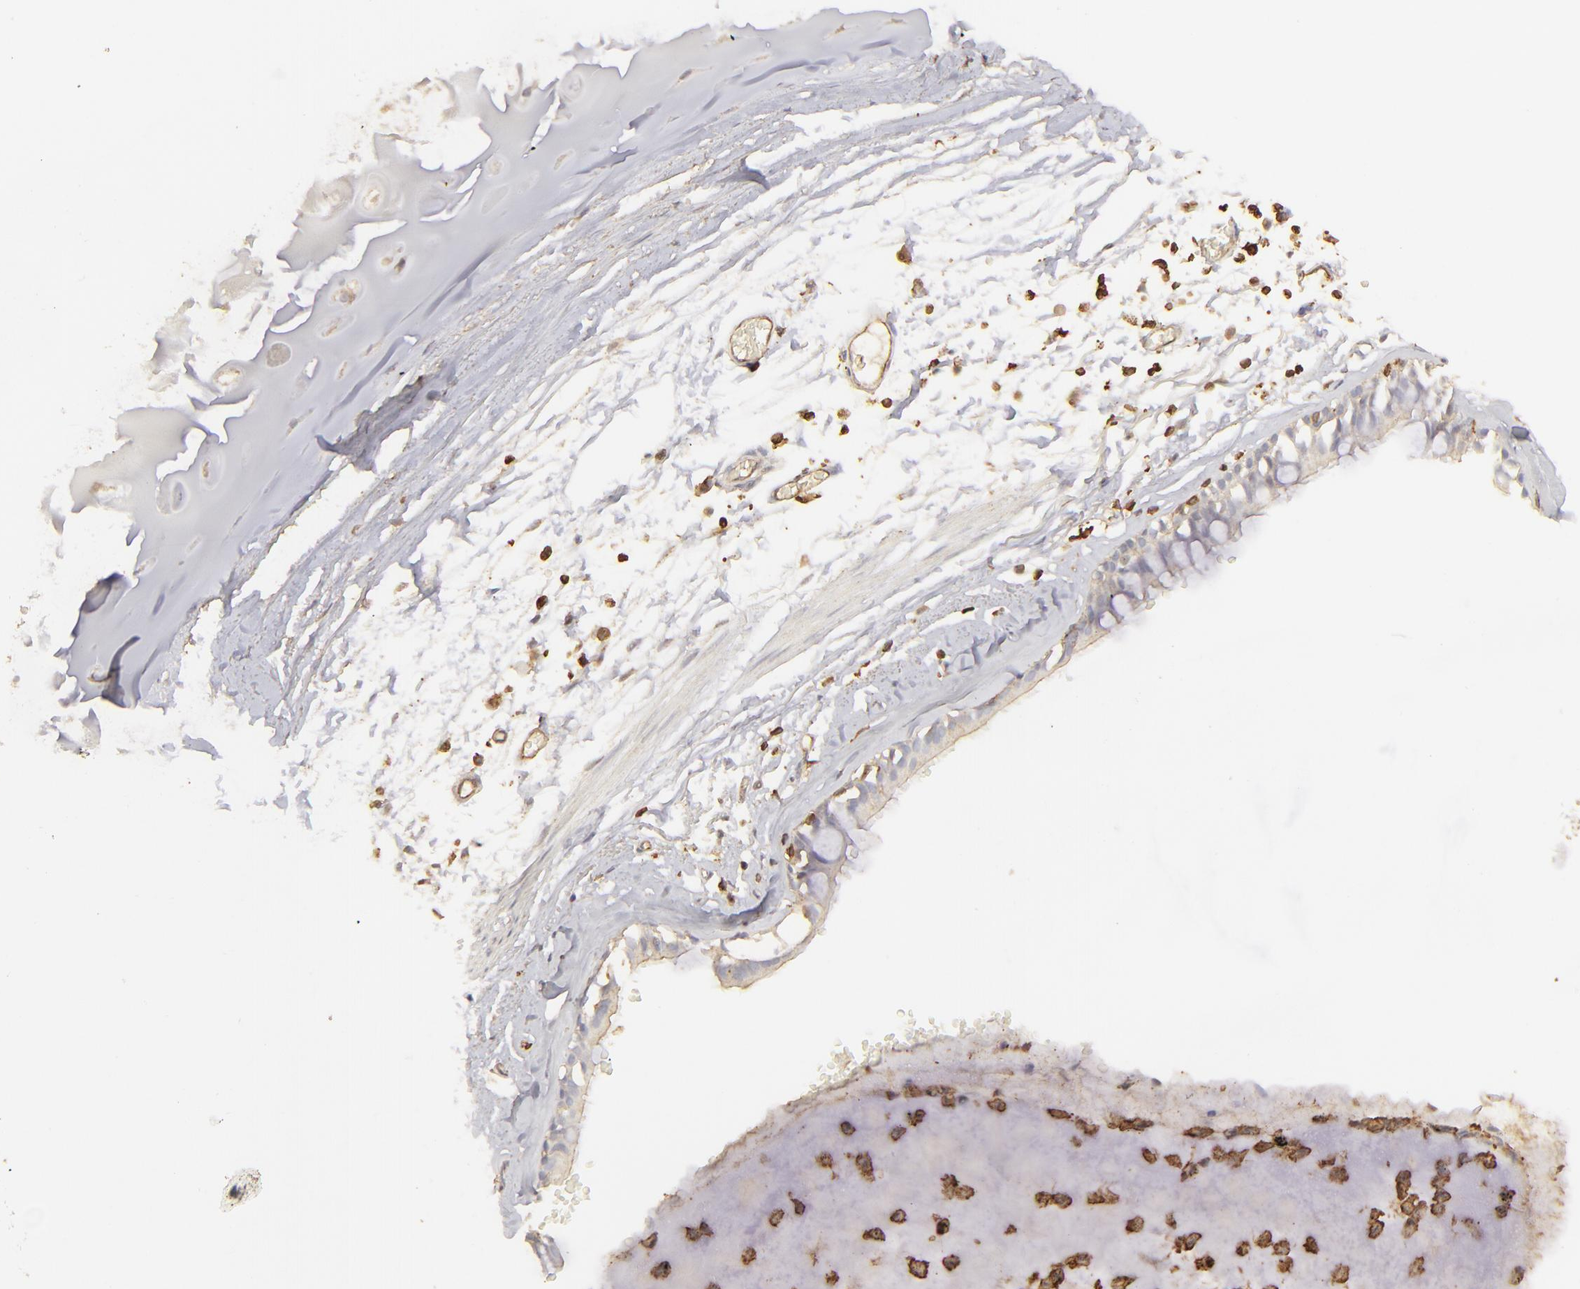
{"staining": {"intensity": "negative", "quantity": "none", "location": "none"}, "tissue": "adipose tissue", "cell_type": "Adipocytes", "image_type": "normal", "snomed": [{"axis": "morphology", "description": "Normal tissue, NOS"}, {"axis": "topography", "description": "Bronchus"}, {"axis": "topography", "description": "Lung"}], "caption": "High power microscopy micrograph of an IHC micrograph of unremarkable adipose tissue, revealing no significant staining in adipocytes. (Brightfield microscopy of DAB IHC at high magnification).", "gene": "ACTB", "patient": {"sex": "female", "age": 56}}